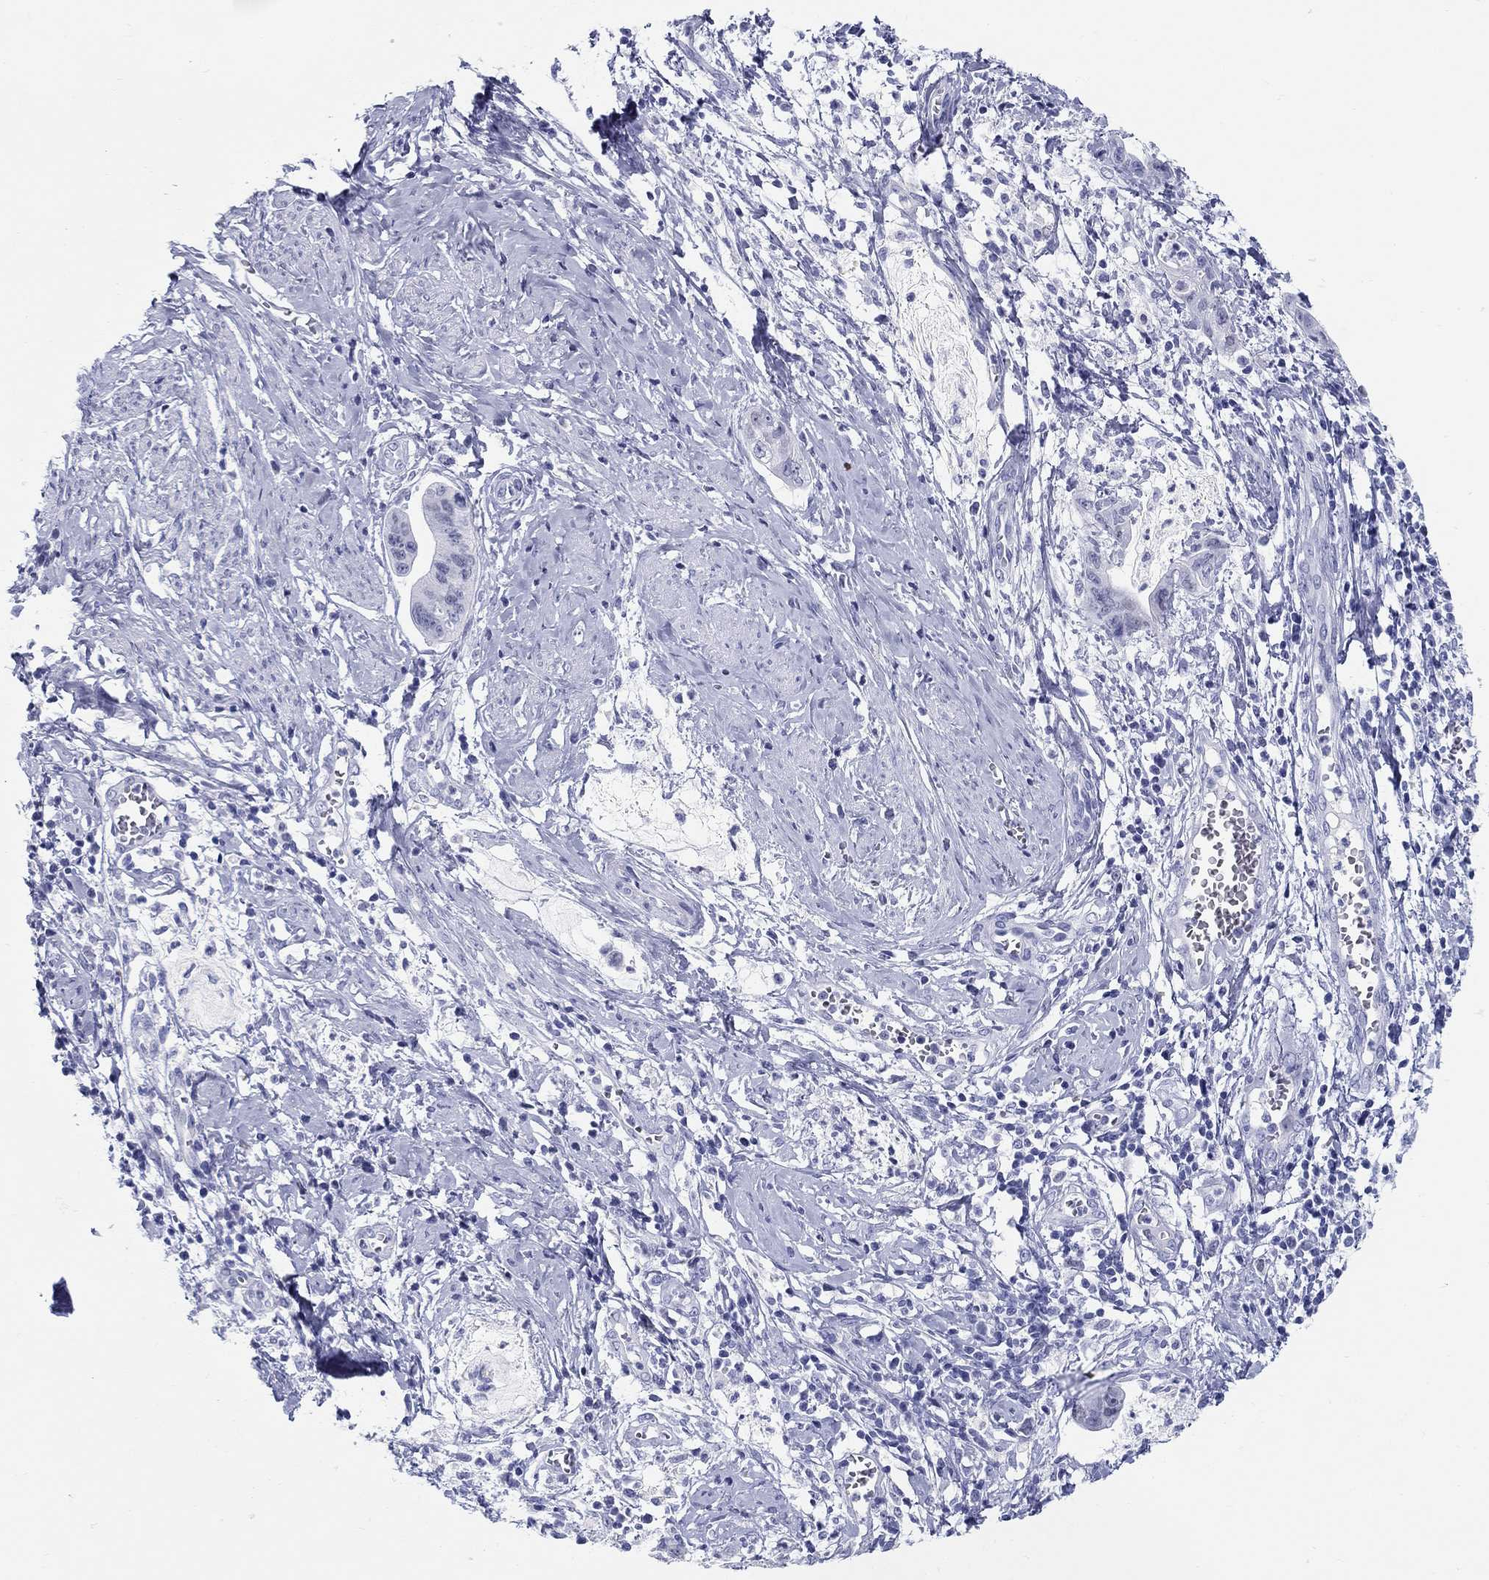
{"staining": {"intensity": "negative", "quantity": "none", "location": "none"}, "tissue": "cervical cancer", "cell_type": "Tumor cells", "image_type": "cancer", "snomed": [{"axis": "morphology", "description": "Adenocarcinoma, NOS"}, {"axis": "topography", "description": "Cervix"}], "caption": "Protein analysis of cervical adenocarcinoma demonstrates no significant staining in tumor cells.", "gene": "LAMP5", "patient": {"sex": "female", "age": 44}}